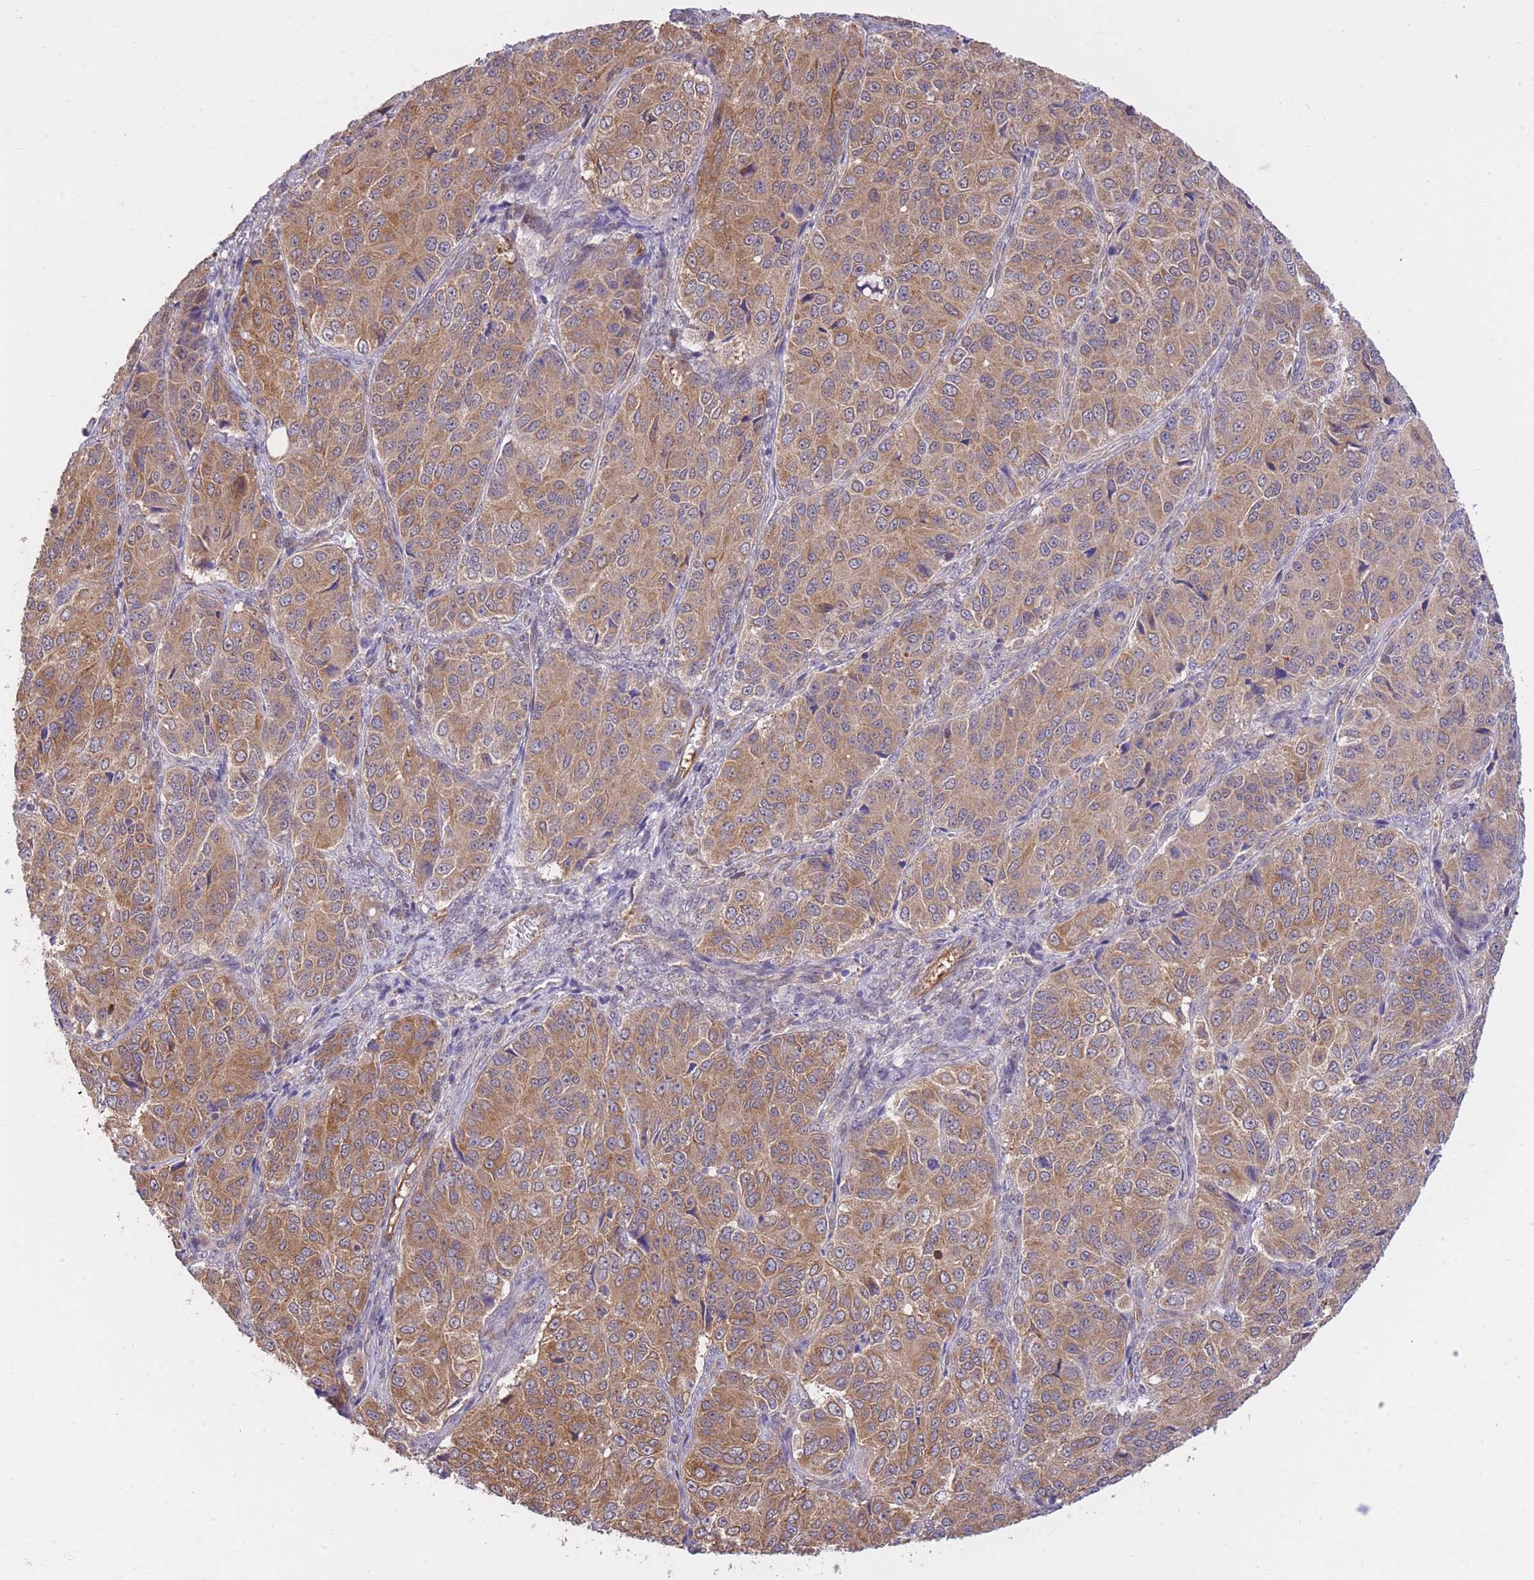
{"staining": {"intensity": "moderate", "quantity": ">75%", "location": "cytoplasmic/membranous"}, "tissue": "ovarian cancer", "cell_type": "Tumor cells", "image_type": "cancer", "snomed": [{"axis": "morphology", "description": "Carcinoma, endometroid"}, {"axis": "topography", "description": "Ovary"}], "caption": "Immunohistochemistry (IHC) image of ovarian endometroid carcinoma stained for a protein (brown), which demonstrates medium levels of moderate cytoplasmic/membranous positivity in approximately >75% of tumor cells.", "gene": "EXOSC8", "patient": {"sex": "female", "age": 51}}